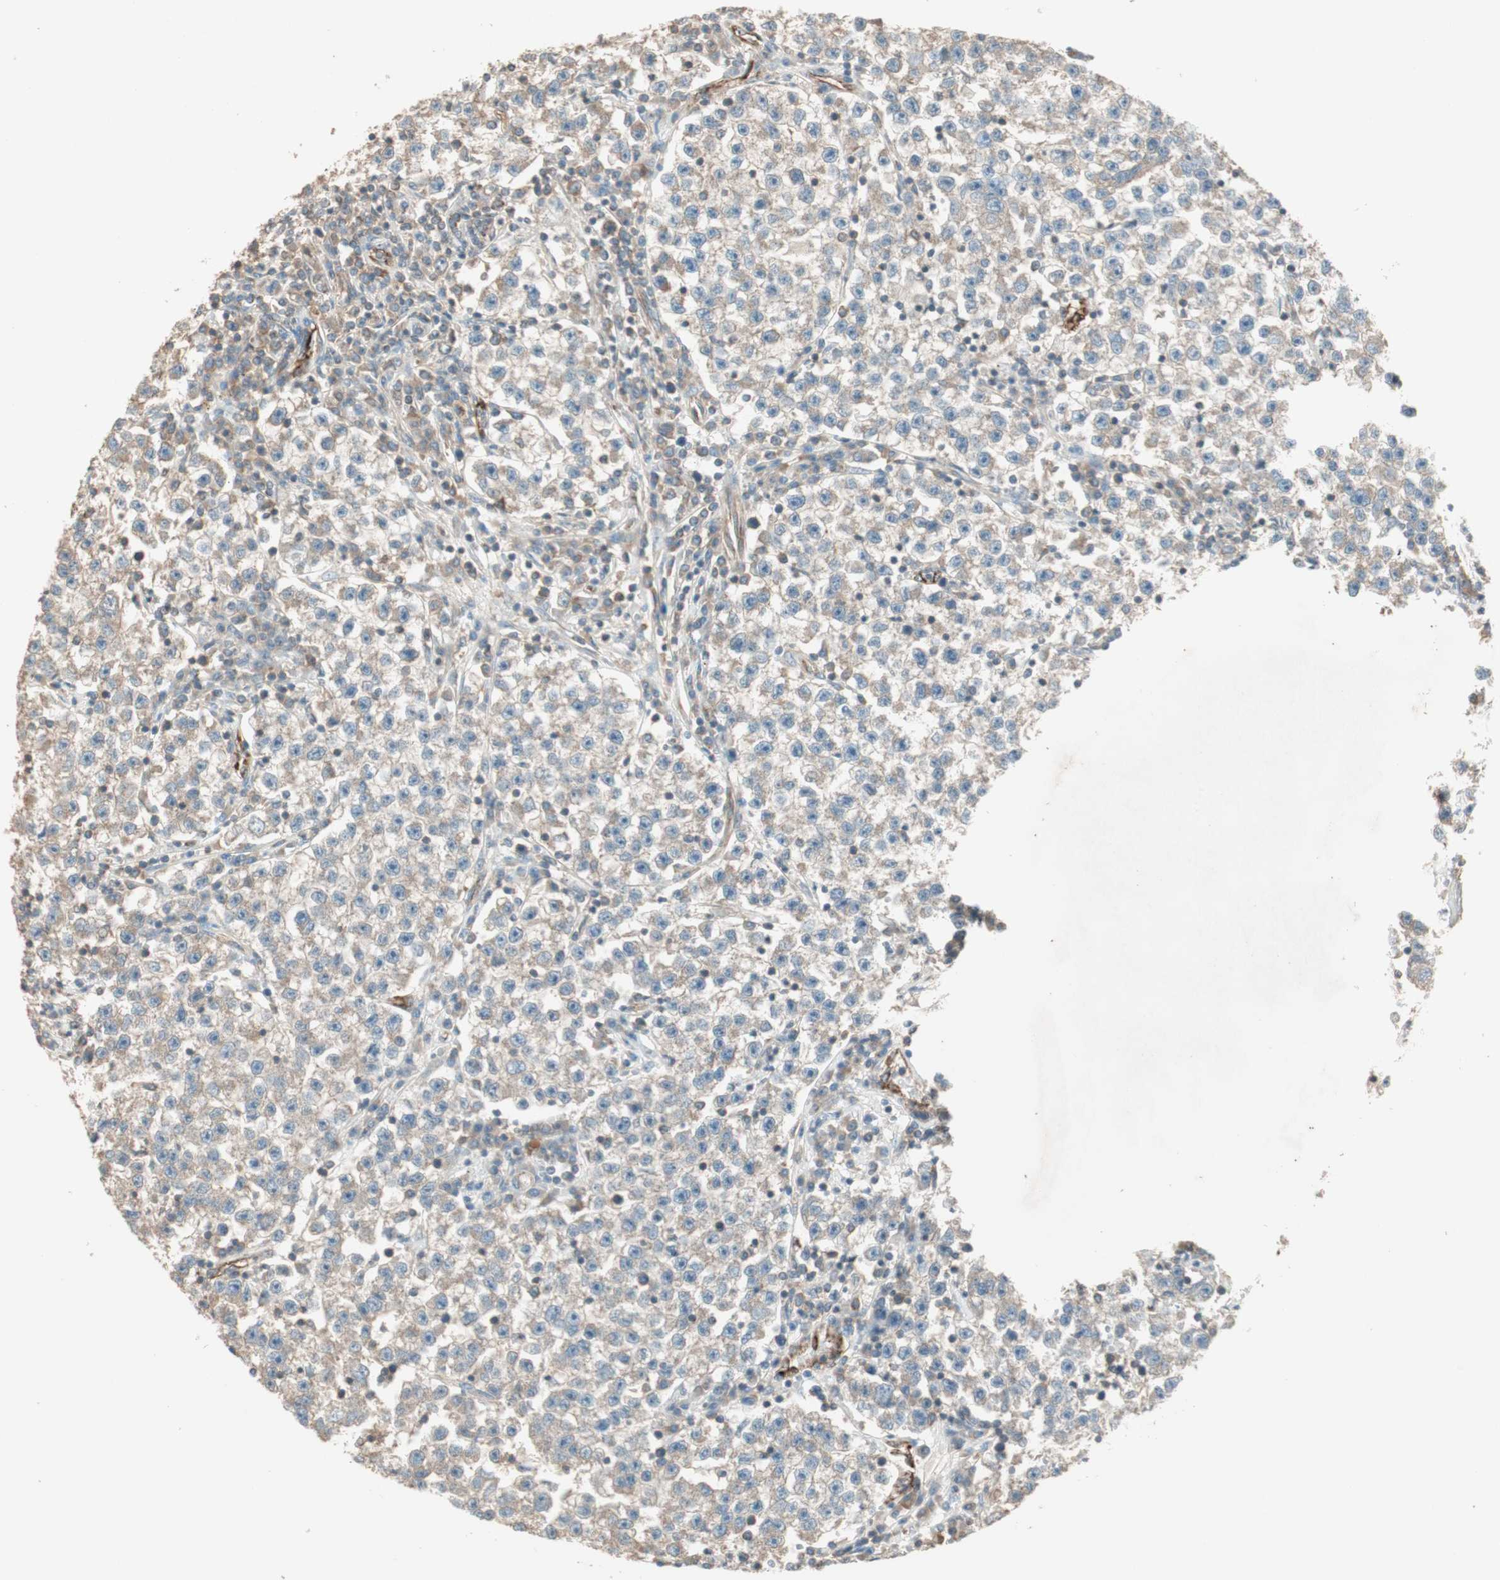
{"staining": {"intensity": "moderate", "quantity": ">75%", "location": "cytoplasmic/membranous"}, "tissue": "testis cancer", "cell_type": "Tumor cells", "image_type": "cancer", "snomed": [{"axis": "morphology", "description": "Seminoma, NOS"}, {"axis": "topography", "description": "Testis"}], "caption": "Human testis cancer (seminoma) stained with a protein marker exhibits moderate staining in tumor cells.", "gene": "CC2D1A", "patient": {"sex": "male", "age": 22}}